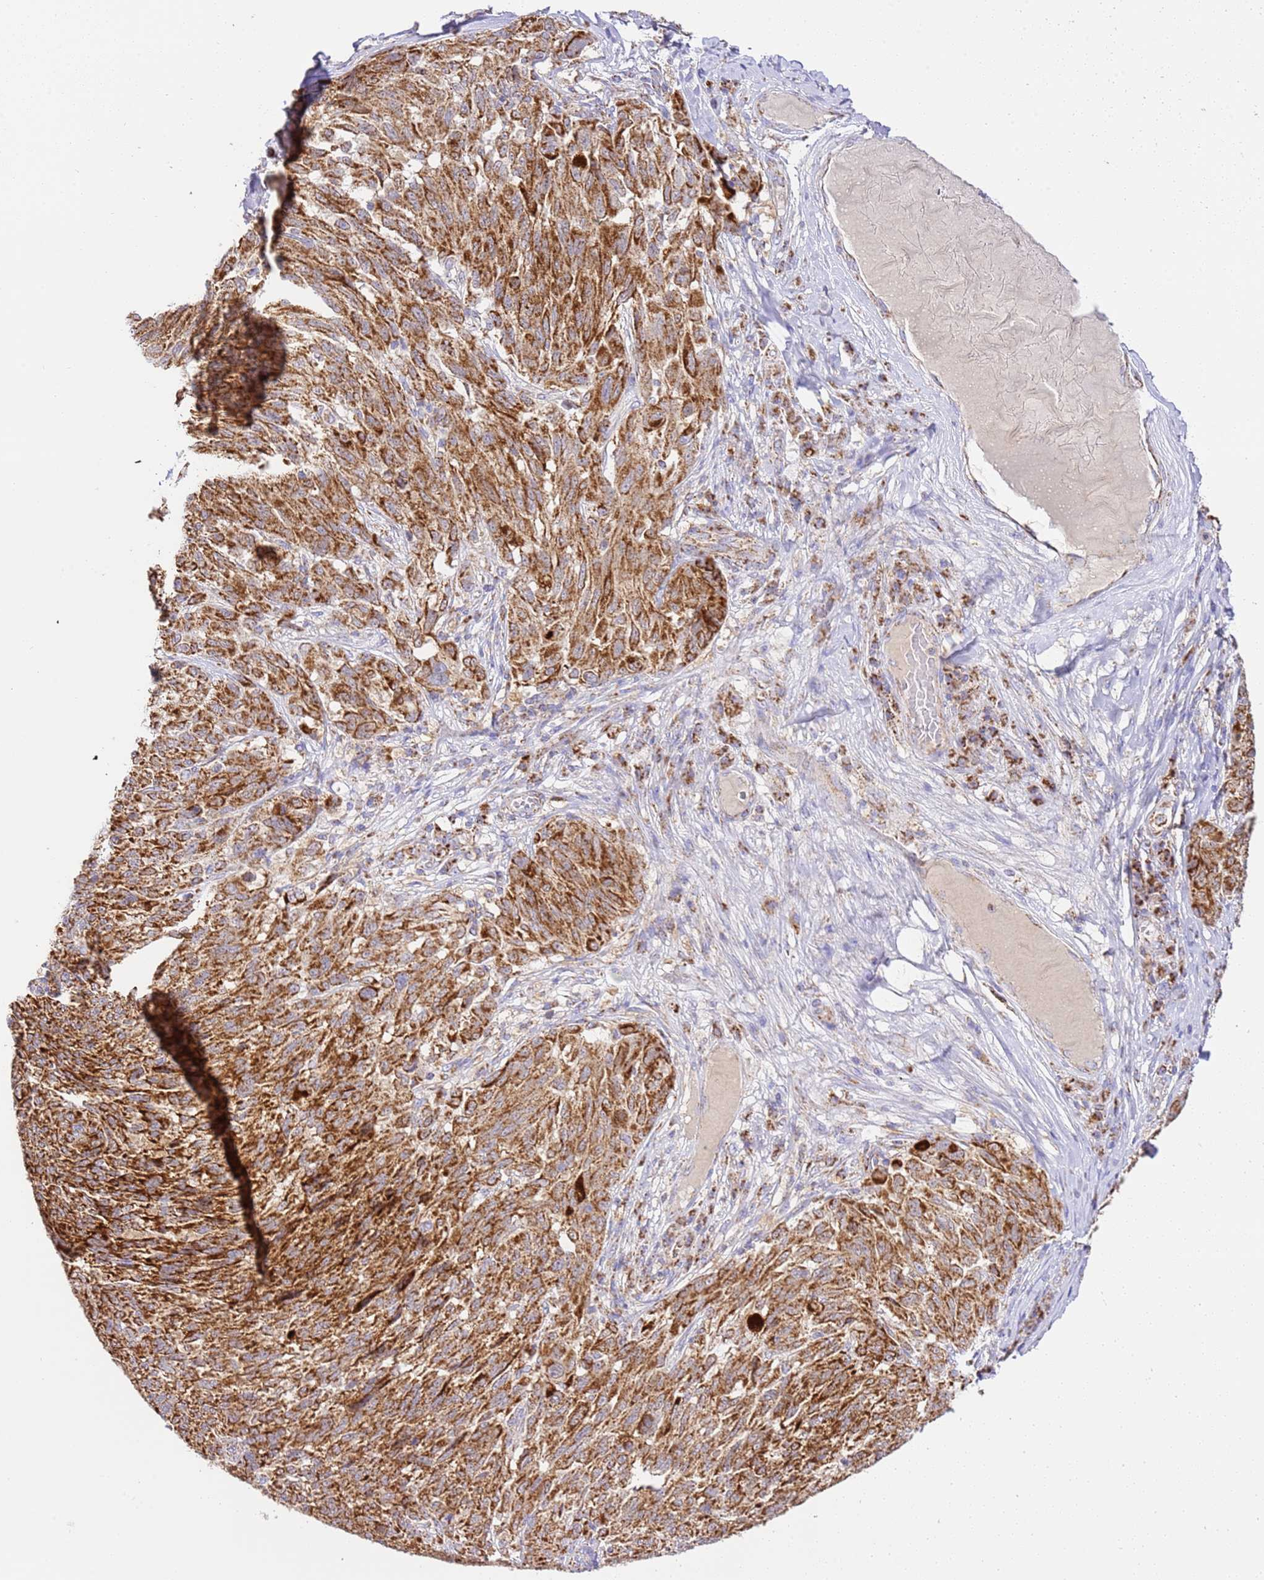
{"staining": {"intensity": "strong", "quantity": ">75%", "location": "cytoplasmic/membranous"}, "tissue": "melanoma", "cell_type": "Tumor cells", "image_type": "cancer", "snomed": [{"axis": "morphology", "description": "Malignant melanoma, NOS"}, {"axis": "topography", "description": "Skin"}], "caption": "Human melanoma stained with a protein marker displays strong staining in tumor cells.", "gene": "ZBTB39", "patient": {"sex": "male", "age": 53}}